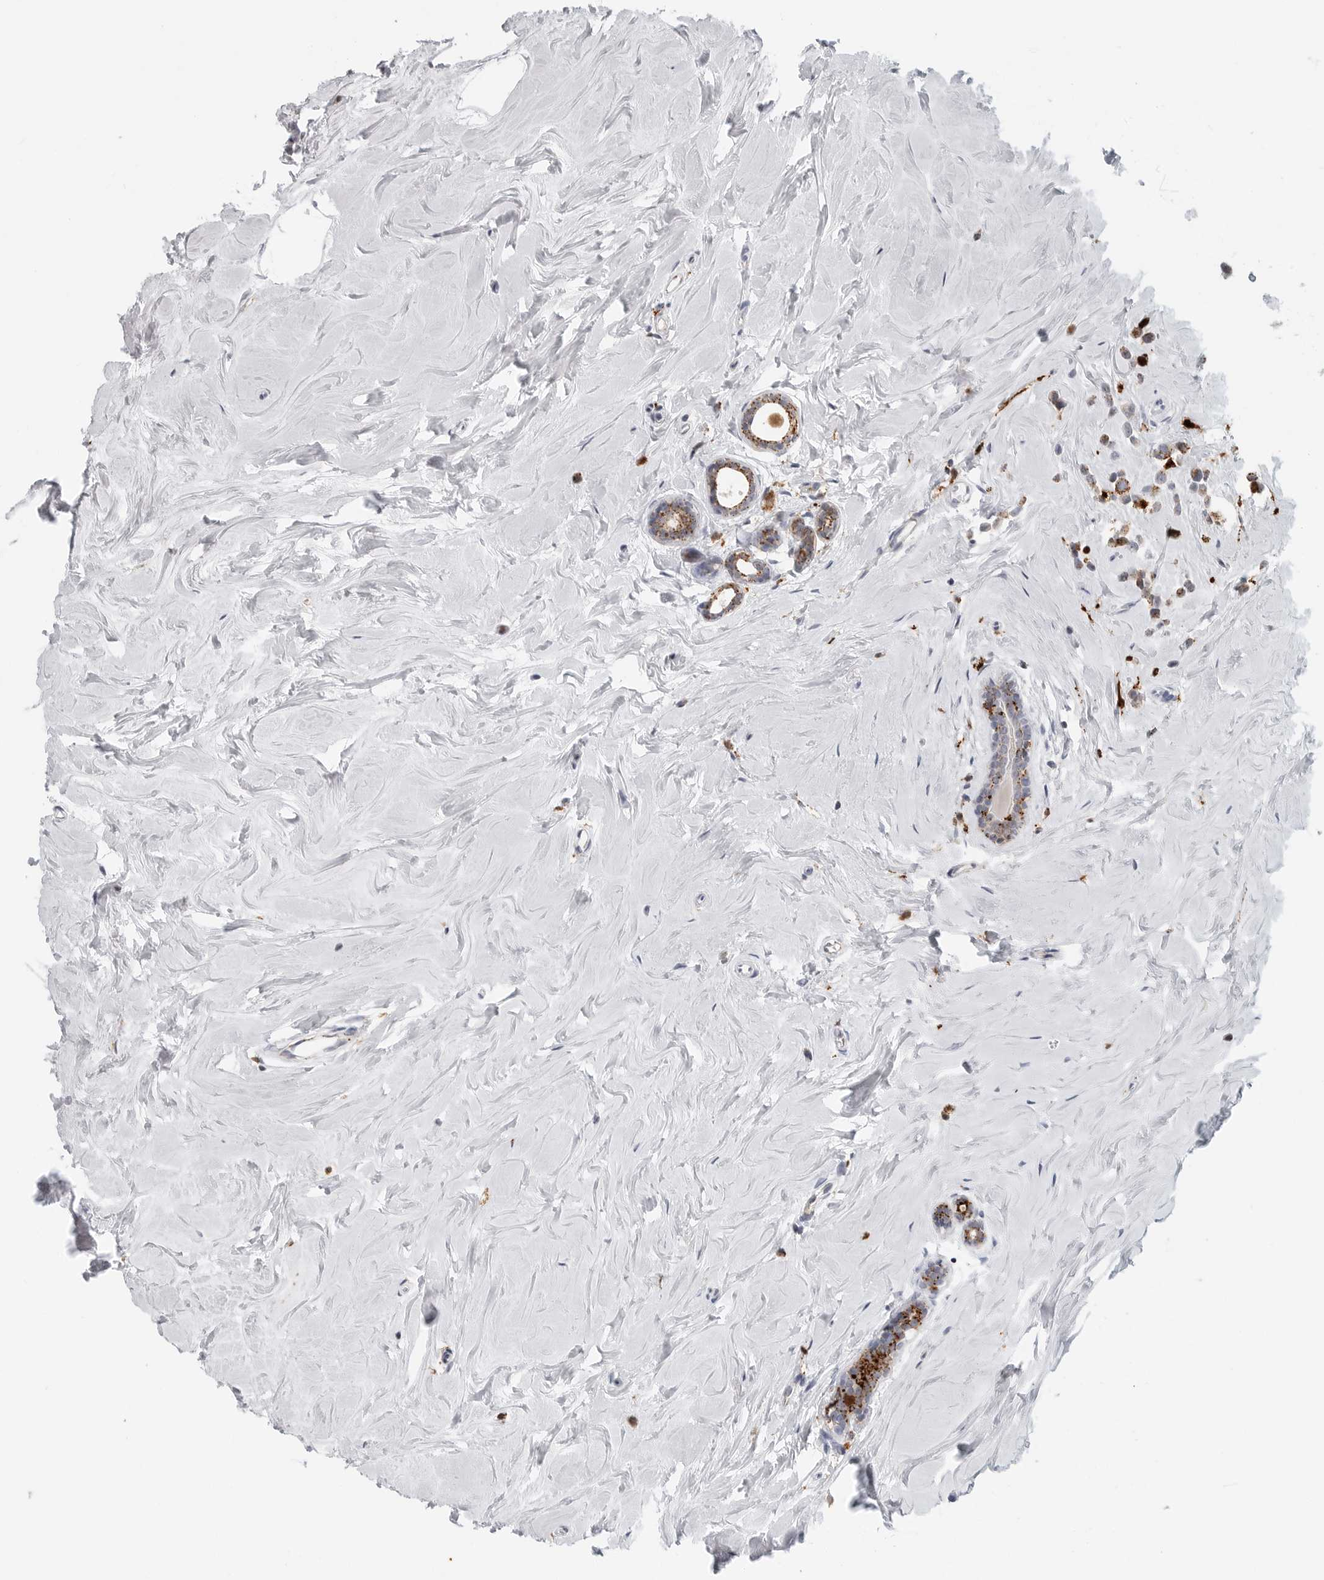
{"staining": {"intensity": "moderate", "quantity": ">75%", "location": "cytoplasmic/membranous"}, "tissue": "breast cancer", "cell_type": "Tumor cells", "image_type": "cancer", "snomed": [{"axis": "morphology", "description": "Lobular carcinoma"}, {"axis": "topography", "description": "Breast"}], "caption": "Moderate cytoplasmic/membranous staining is appreciated in approximately >75% of tumor cells in lobular carcinoma (breast). The staining is performed using DAB (3,3'-diaminobenzidine) brown chromogen to label protein expression. The nuclei are counter-stained blue using hematoxylin.", "gene": "IFI30", "patient": {"sex": "female", "age": 47}}